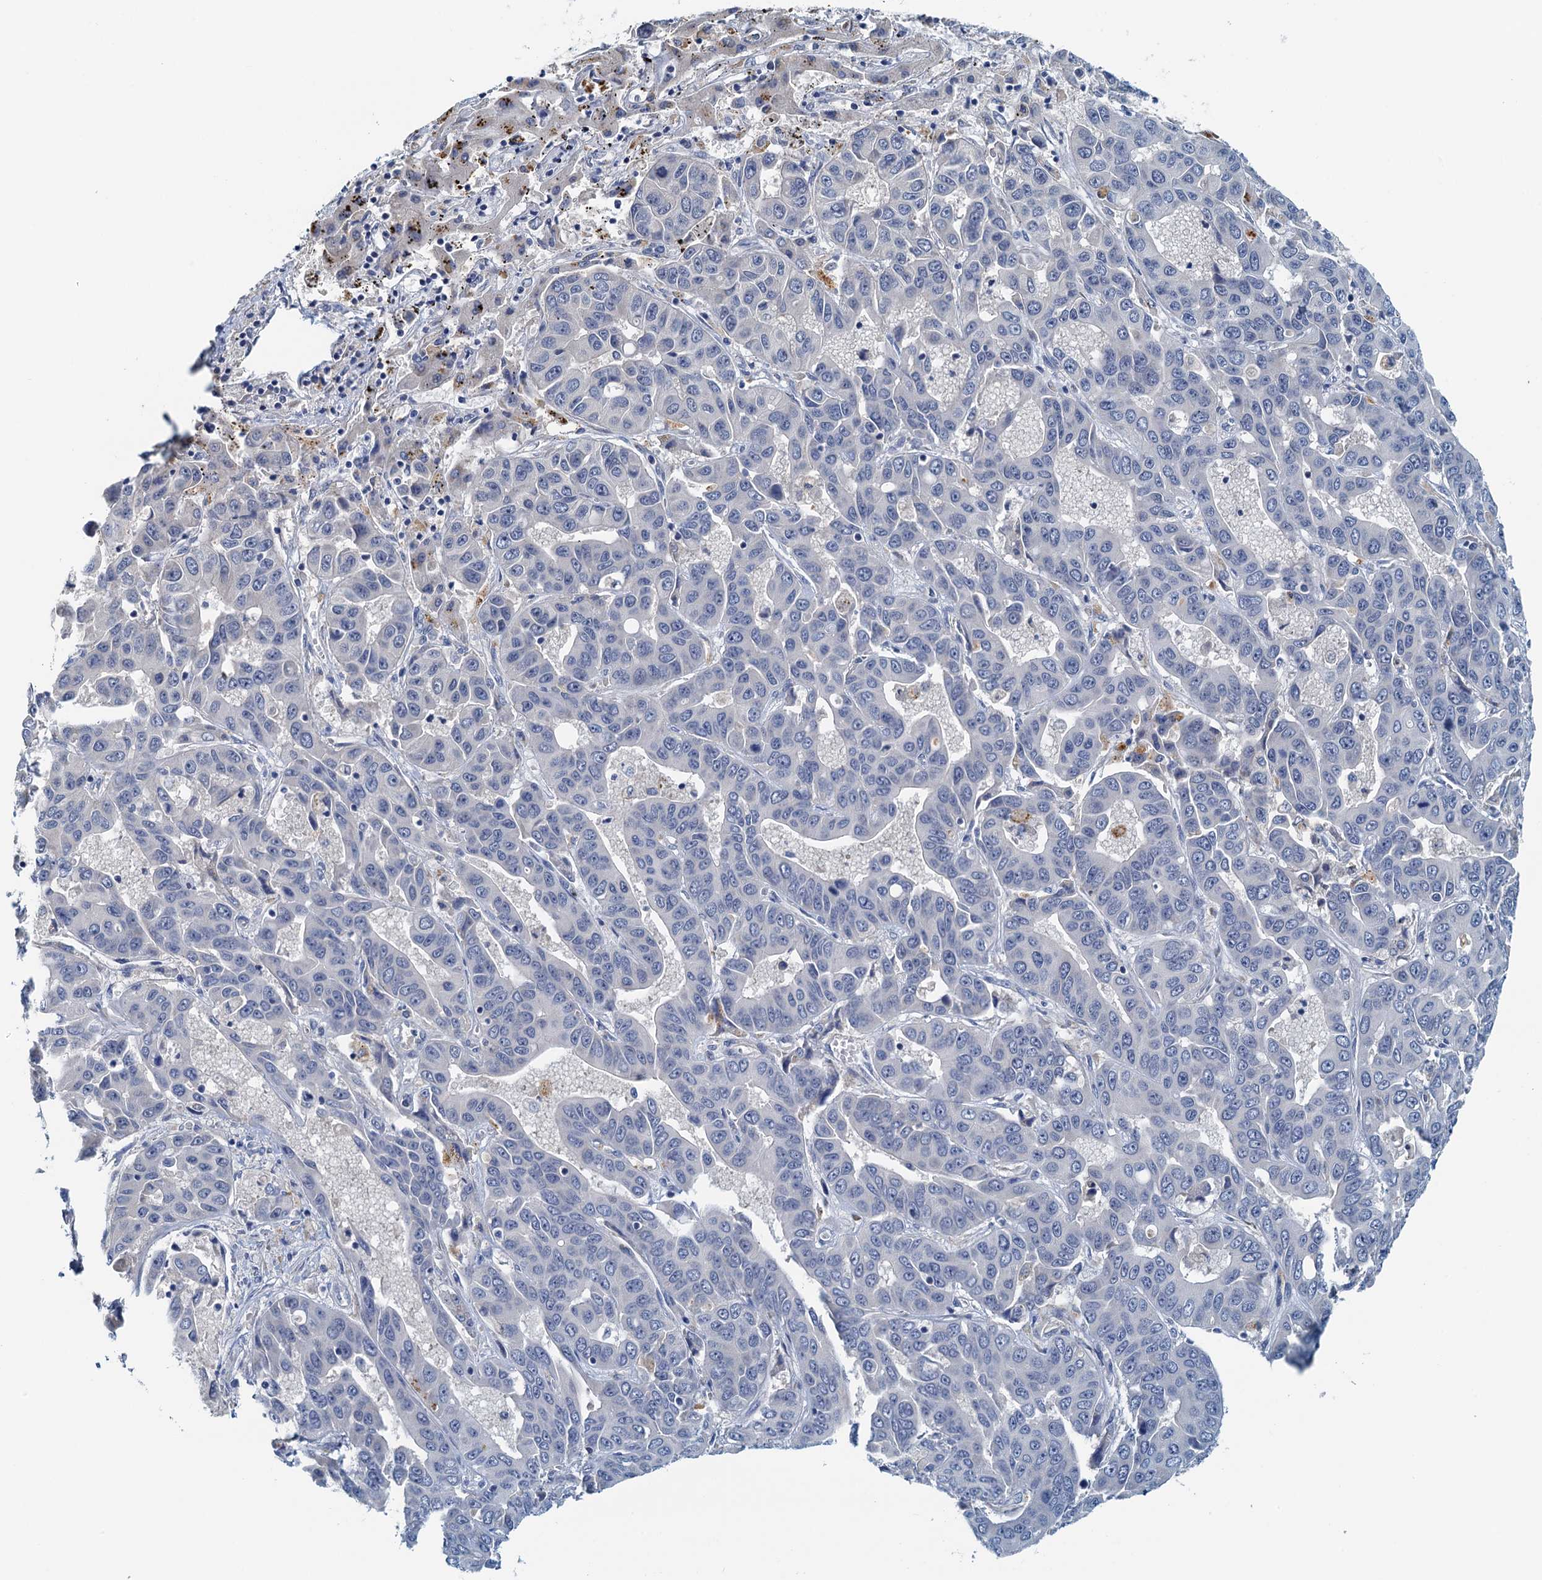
{"staining": {"intensity": "negative", "quantity": "none", "location": "none"}, "tissue": "liver cancer", "cell_type": "Tumor cells", "image_type": "cancer", "snomed": [{"axis": "morphology", "description": "Cholangiocarcinoma"}, {"axis": "topography", "description": "Liver"}], "caption": "Tumor cells are negative for brown protein staining in liver cancer (cholangiocarcinoma).", "gene": "DTD1", "patient": {"sex": "female", "age": 52}}